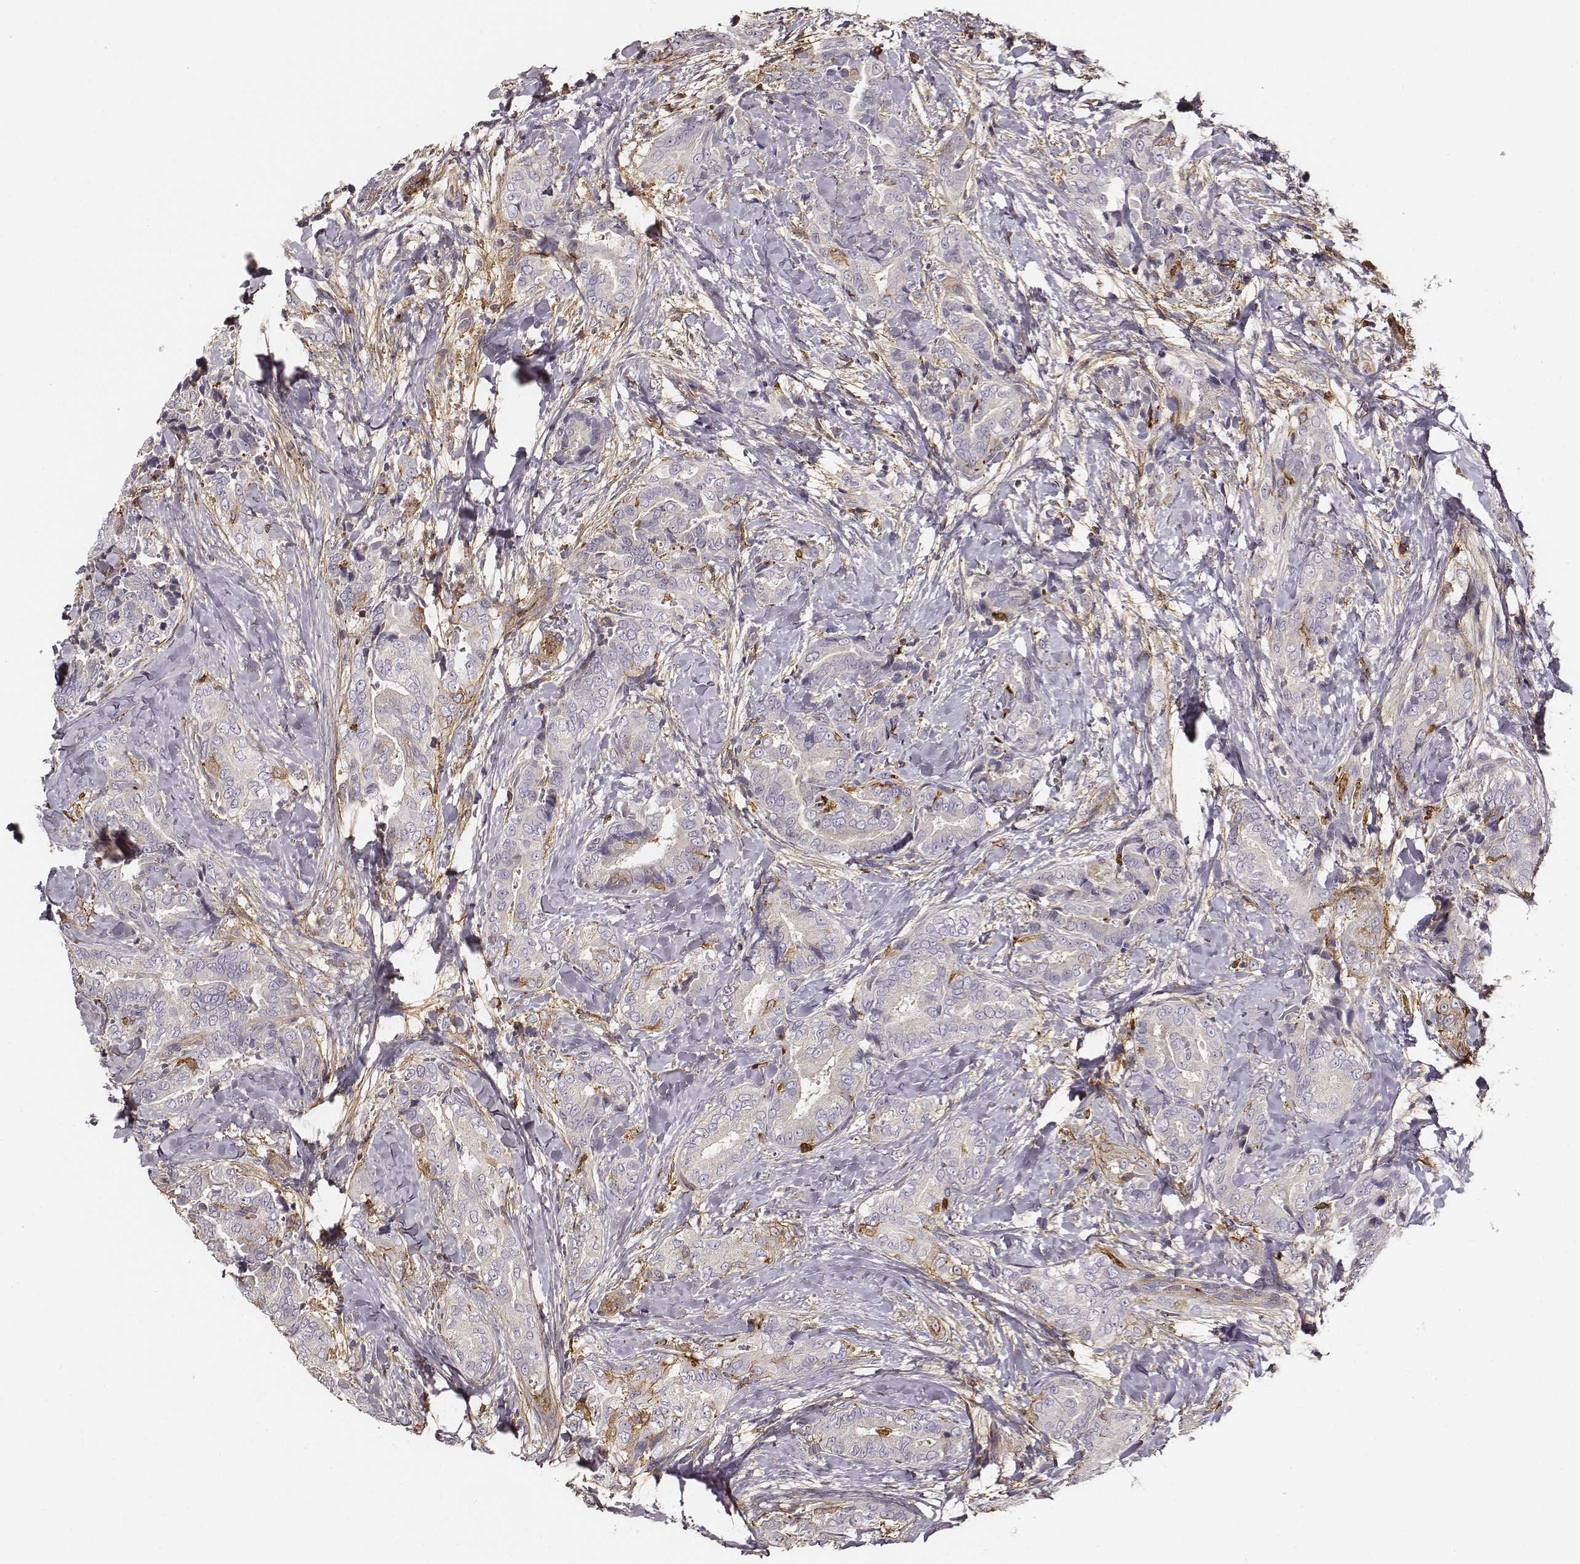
{"staining": {"intensity": "negative", "quantity": "none", "location": "none"}, "tissue": "thyroid cancer", "cell_type": "Tumor cells", "image_type": "cancer", "snomed": [{"axis": "morphology", "description": "Papillary adenocarcinoma, NOS"}, {"axis": "topography", "description": "Thyroid gland"}], "caption": "The IHC photomicrograph has no significant staining in tumor cells of thyroid cancer (papillary adenocarcinoma) tissue.", "gene": "ZYX", "patient": {"sex": "male", "age": 61}}